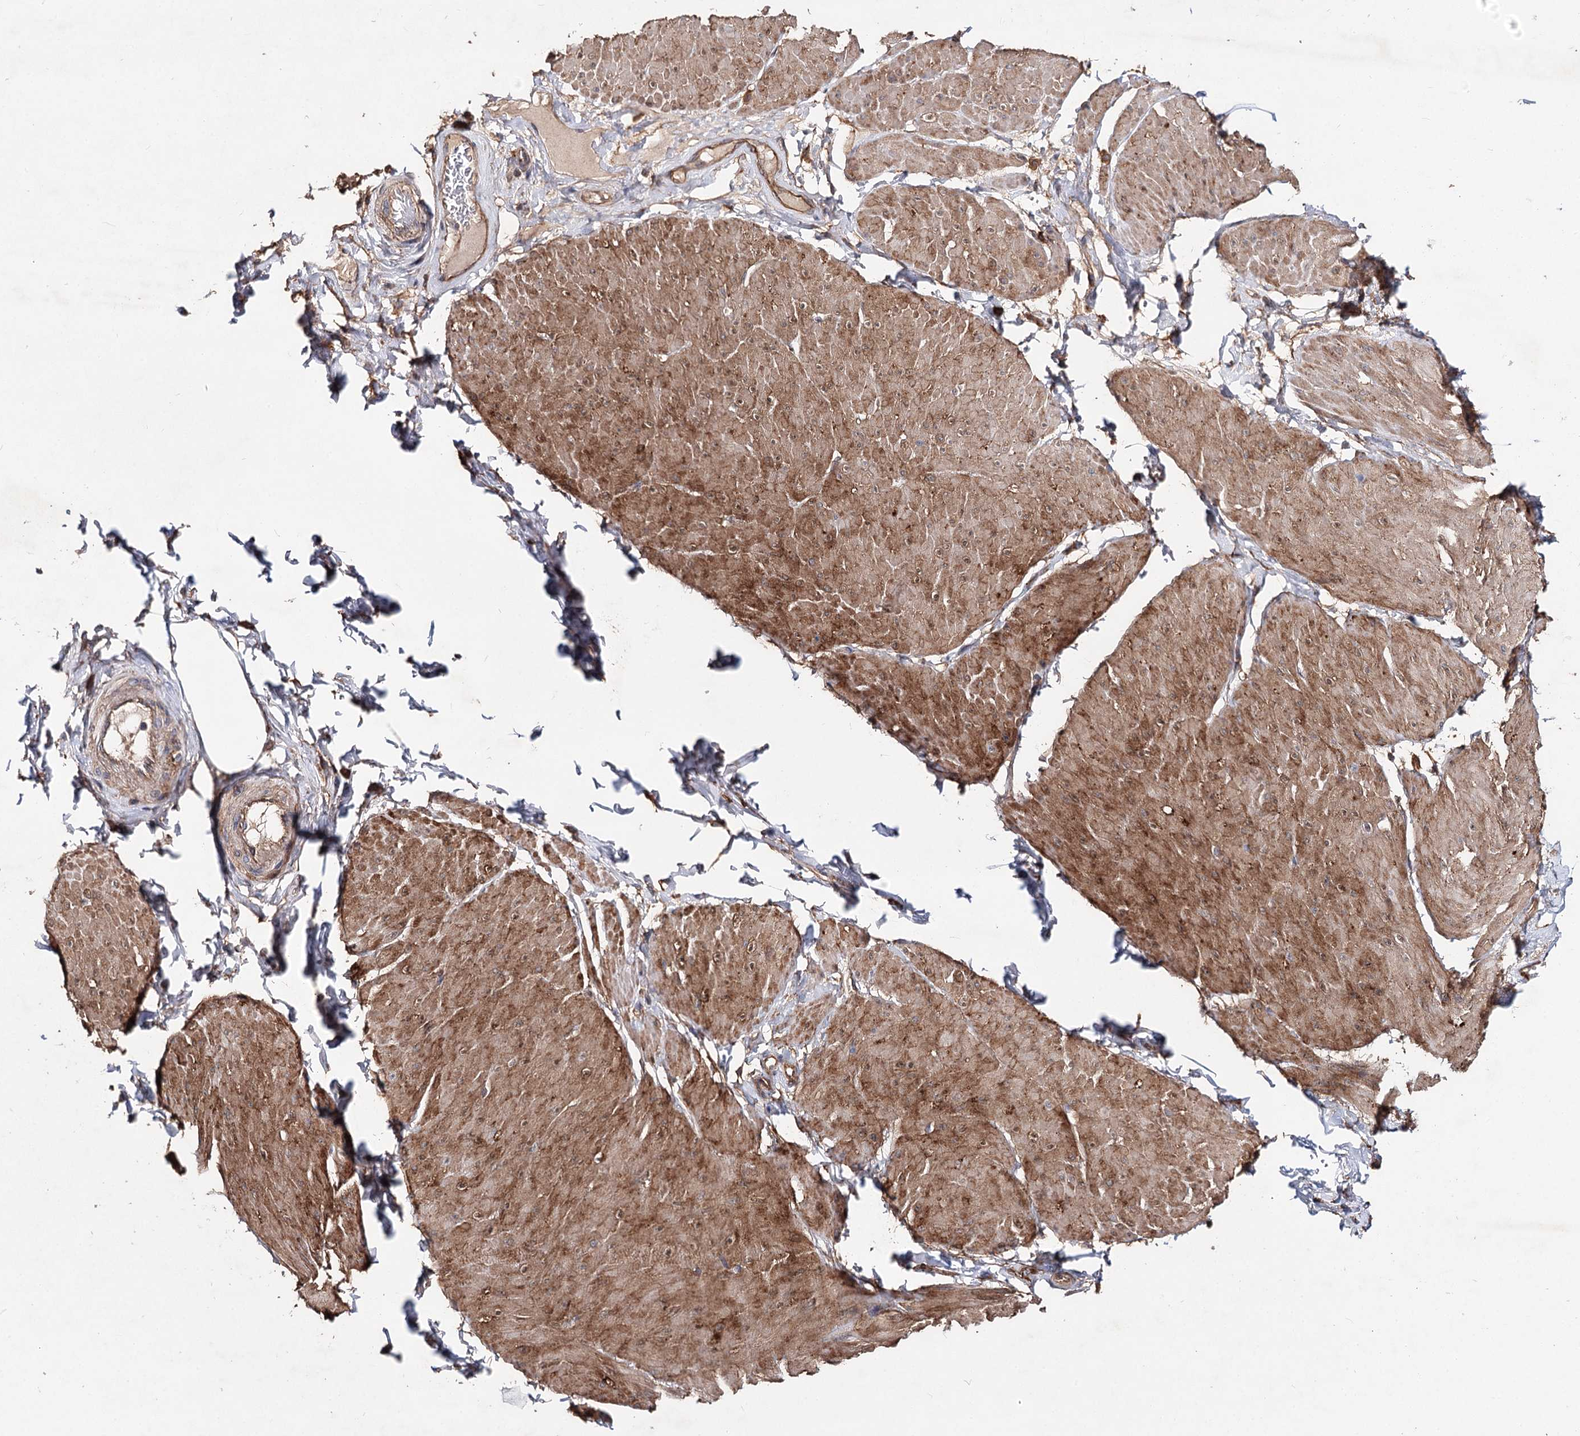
{"staining": {"intensity": "moderate", "quantity": ">75%", "location": "cytoplasmic/membranous"}, "tissue": "smooth muscle", "cell_type": "Smooth muscle cells", "image_type": "normal", "snomed": [{"axis": "morphology", "description": "Urothelial carcinoma, High grade"}, {"axis": "topography", "description": "Urinary bladder"}], "caption": "Immunohistochemical staining of unremarkable human smooth muscle exhibits moderate cytoplasmic/membranous protein positivity in about >75% of smooth muscle cells. (Brightfield microscopy of DAB IHC at high magnification).", "gene": "TMEM218", "patient": {"sex": "male", "age": 46}}